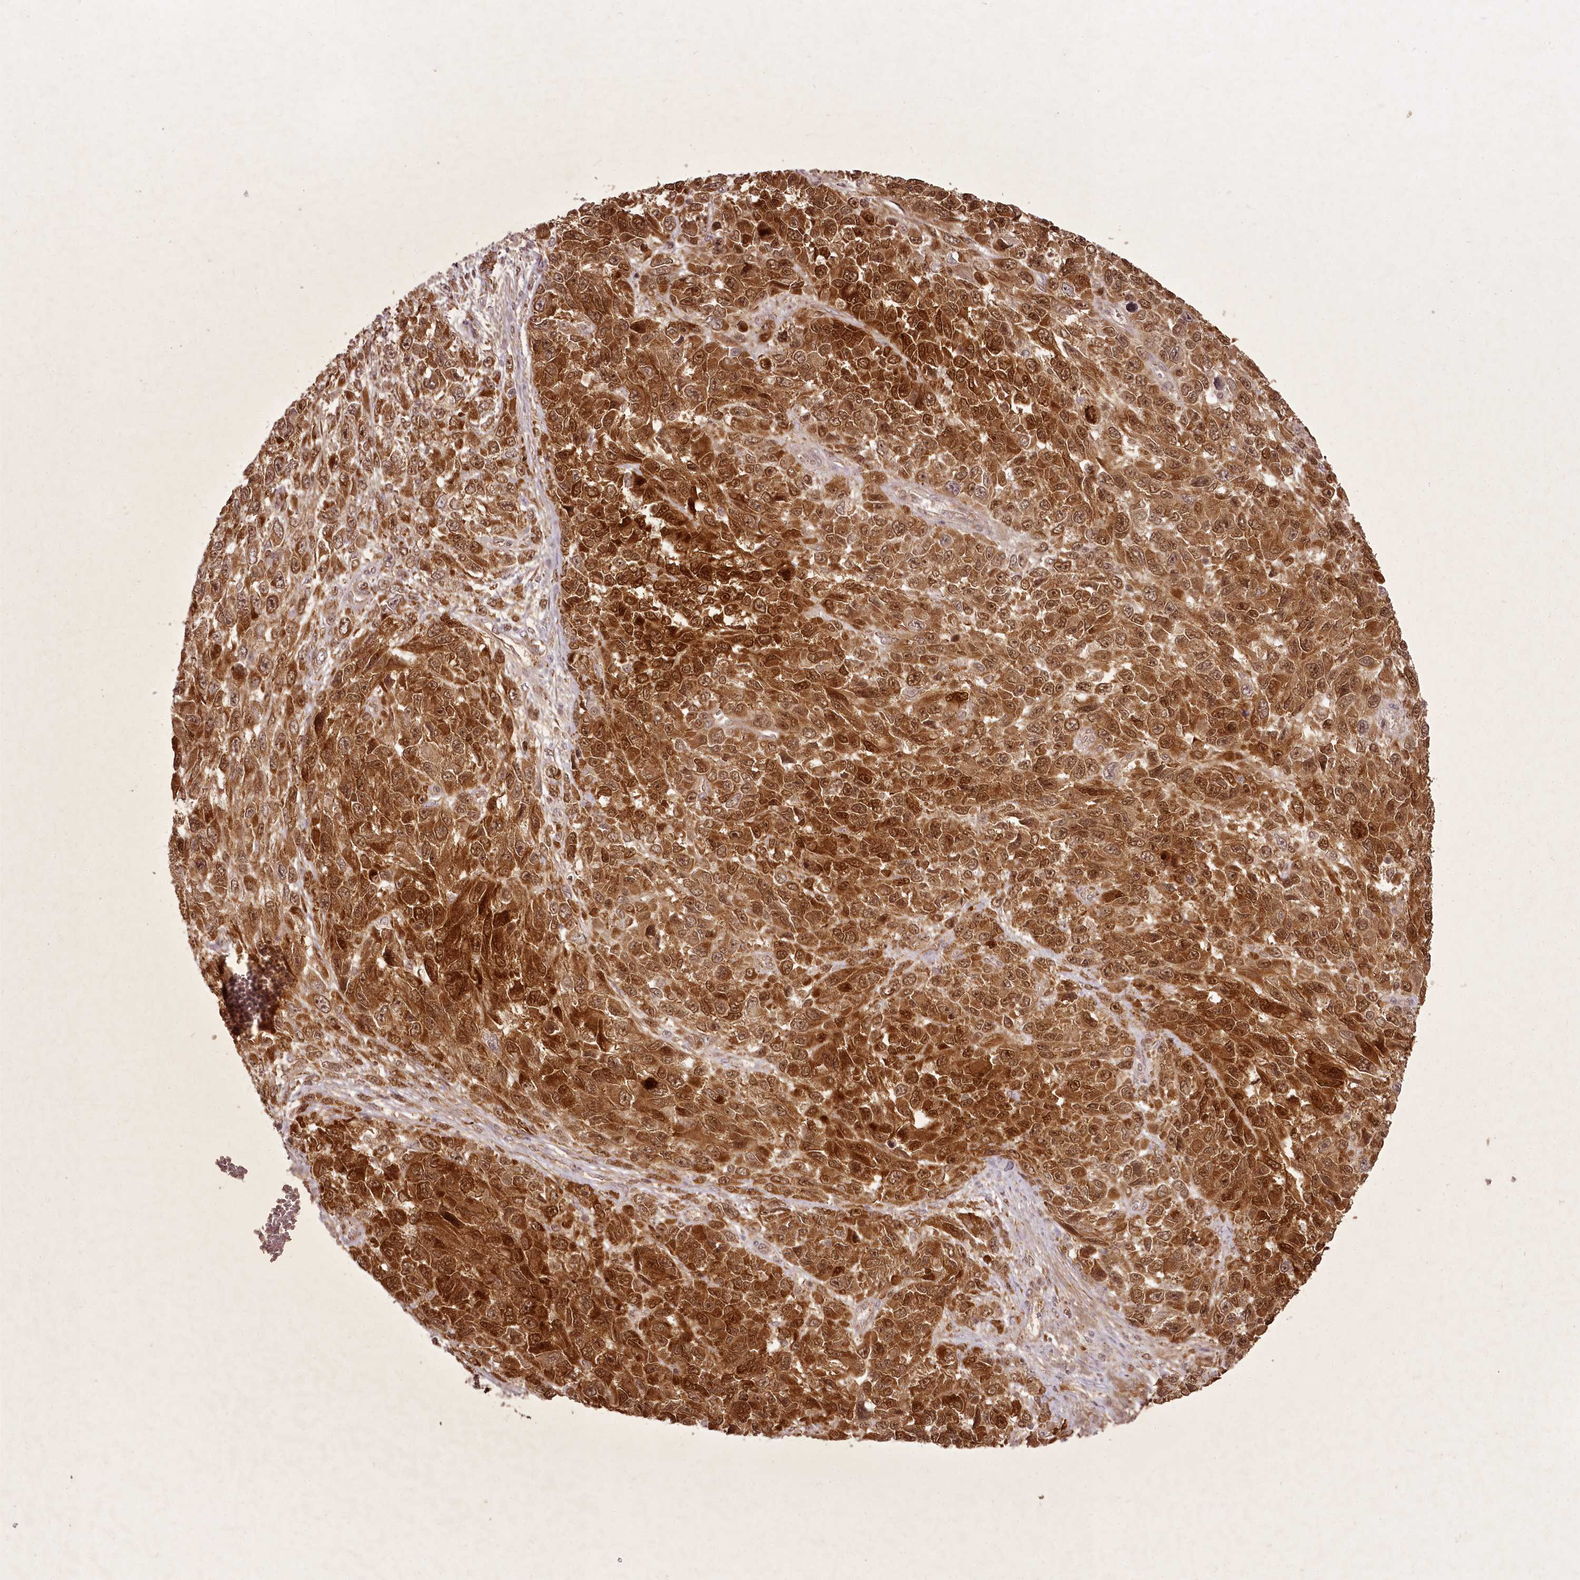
{"staining": {"intensity": "strong", "quantity": ">75%", "location": "cytoplasmic/membranous,nuclear"}, "tissue": "melanoma", "cell_type": "Tumor cells", "image_type": "cancer", "snomed": [{"axis": "morphology", "description": "Normal tissue, NOS"}, {"axis": "morphology", "description": "Malignant melanoma, NOS"}, {"axis": "topography", "description": "Skin"}], "caption": "The photomicrograph shows immunohistochemical staining of melanoma. There is strong cytoplasmic/membranous and nuclear positivity is identified in about >75% of tumor cells.", "gene": "CHCHD2", "patient": {"sex": "female", "age": 96}}